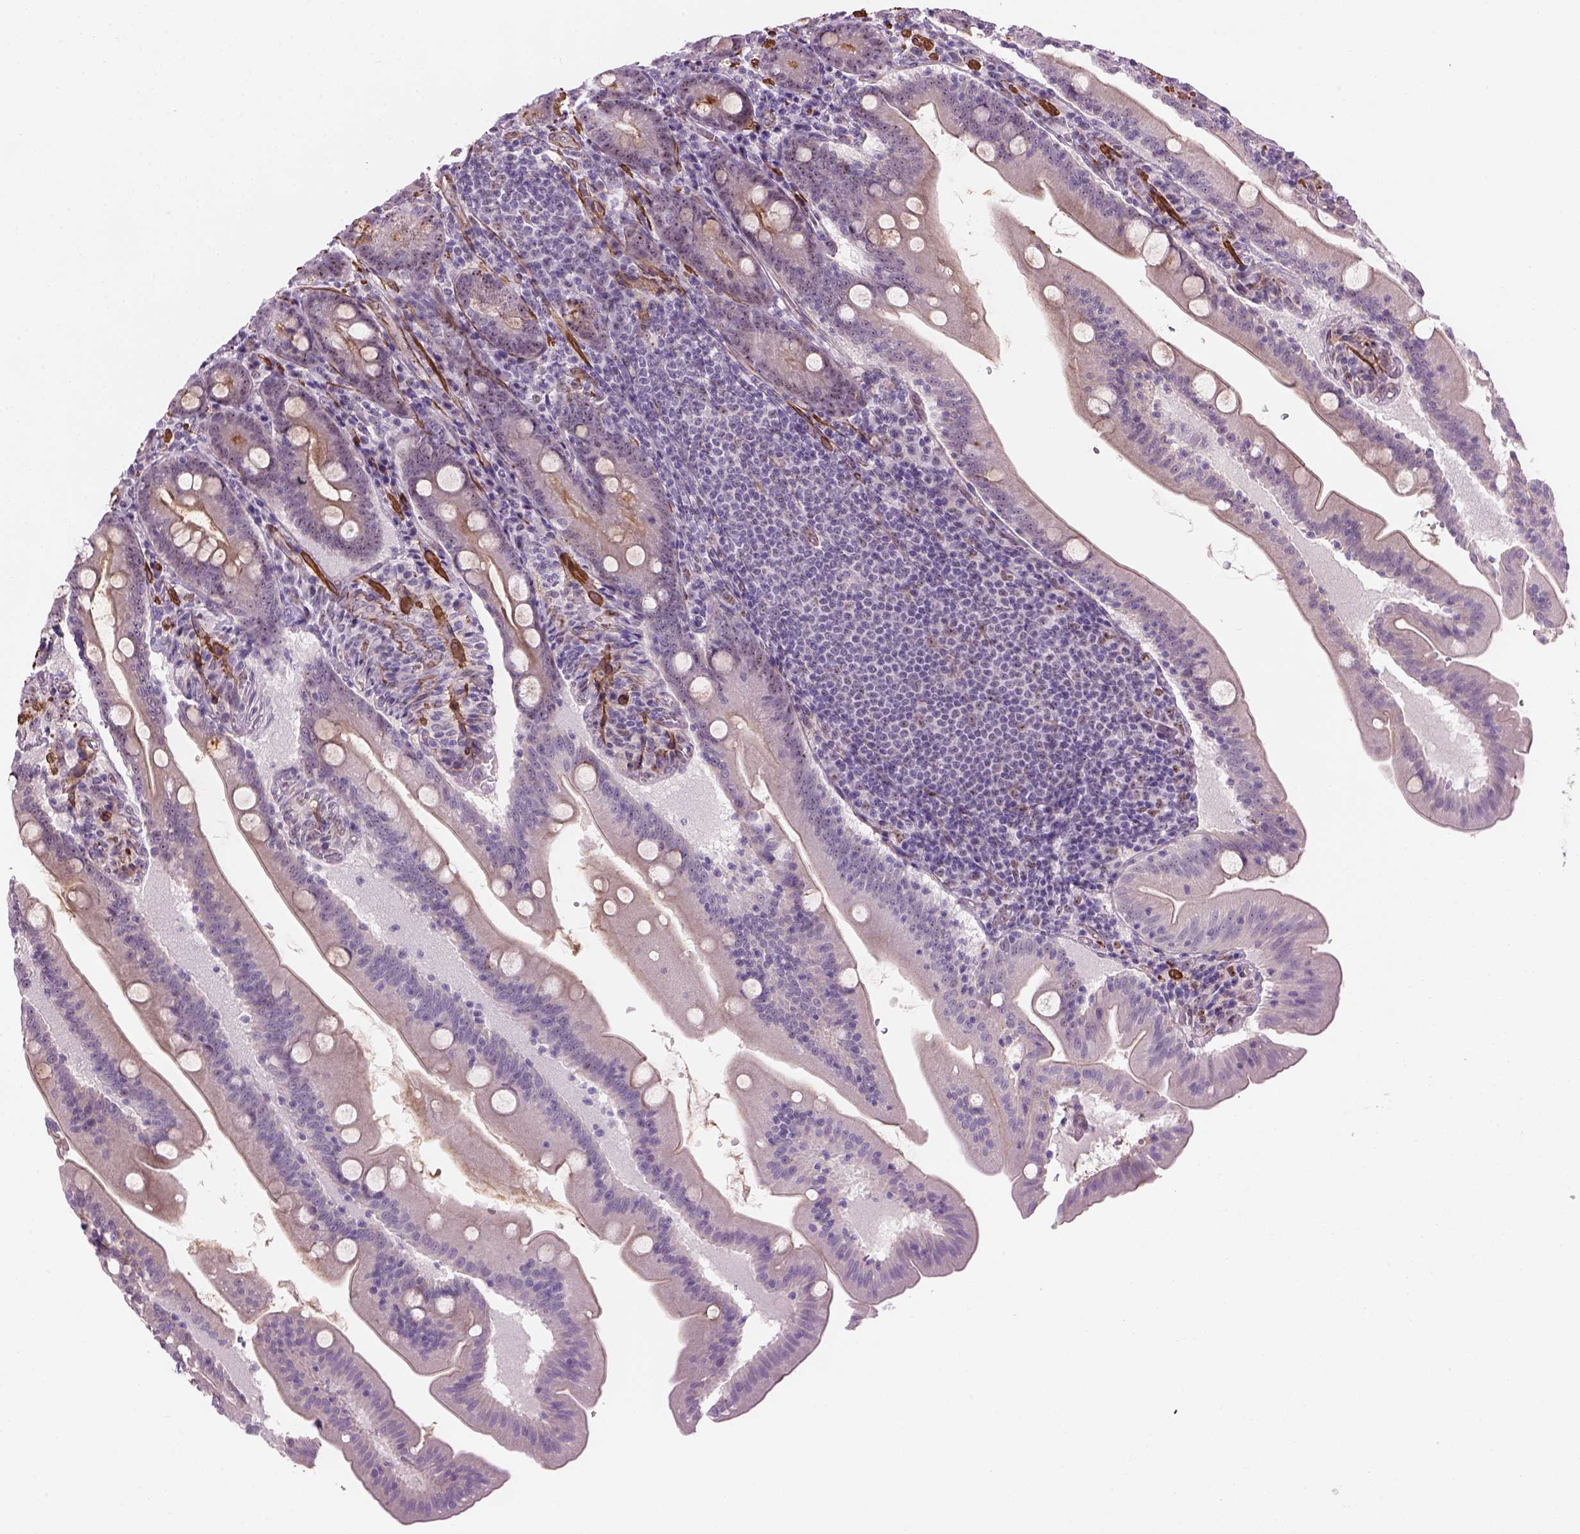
{"staining": {"intensity": "moderate", "quantity": "<25%", "location": "nuclear"}, "tissue": "small intestine", "cell_type": "Glandular cells", "image_type": "normal", "snomed": [{"axis": "morphology", "description": "Normal tissue, NOS"}, {"axis": "topography", "description": "Small intestine"}], "caption": "Normal small intestine was stained to show a protein in brown. There is low levels of moderate nuclear positivity in about <25% of glandular cells. The staining was performed using DAB (3,3'-diaminobenzidine) to visualize the protein expression in brown, while the nuclei were stained in blue with hematoxylin (Magnification: 20x).", "gene": "RRS1", "patient": {"sex": "male", "age": 37}}